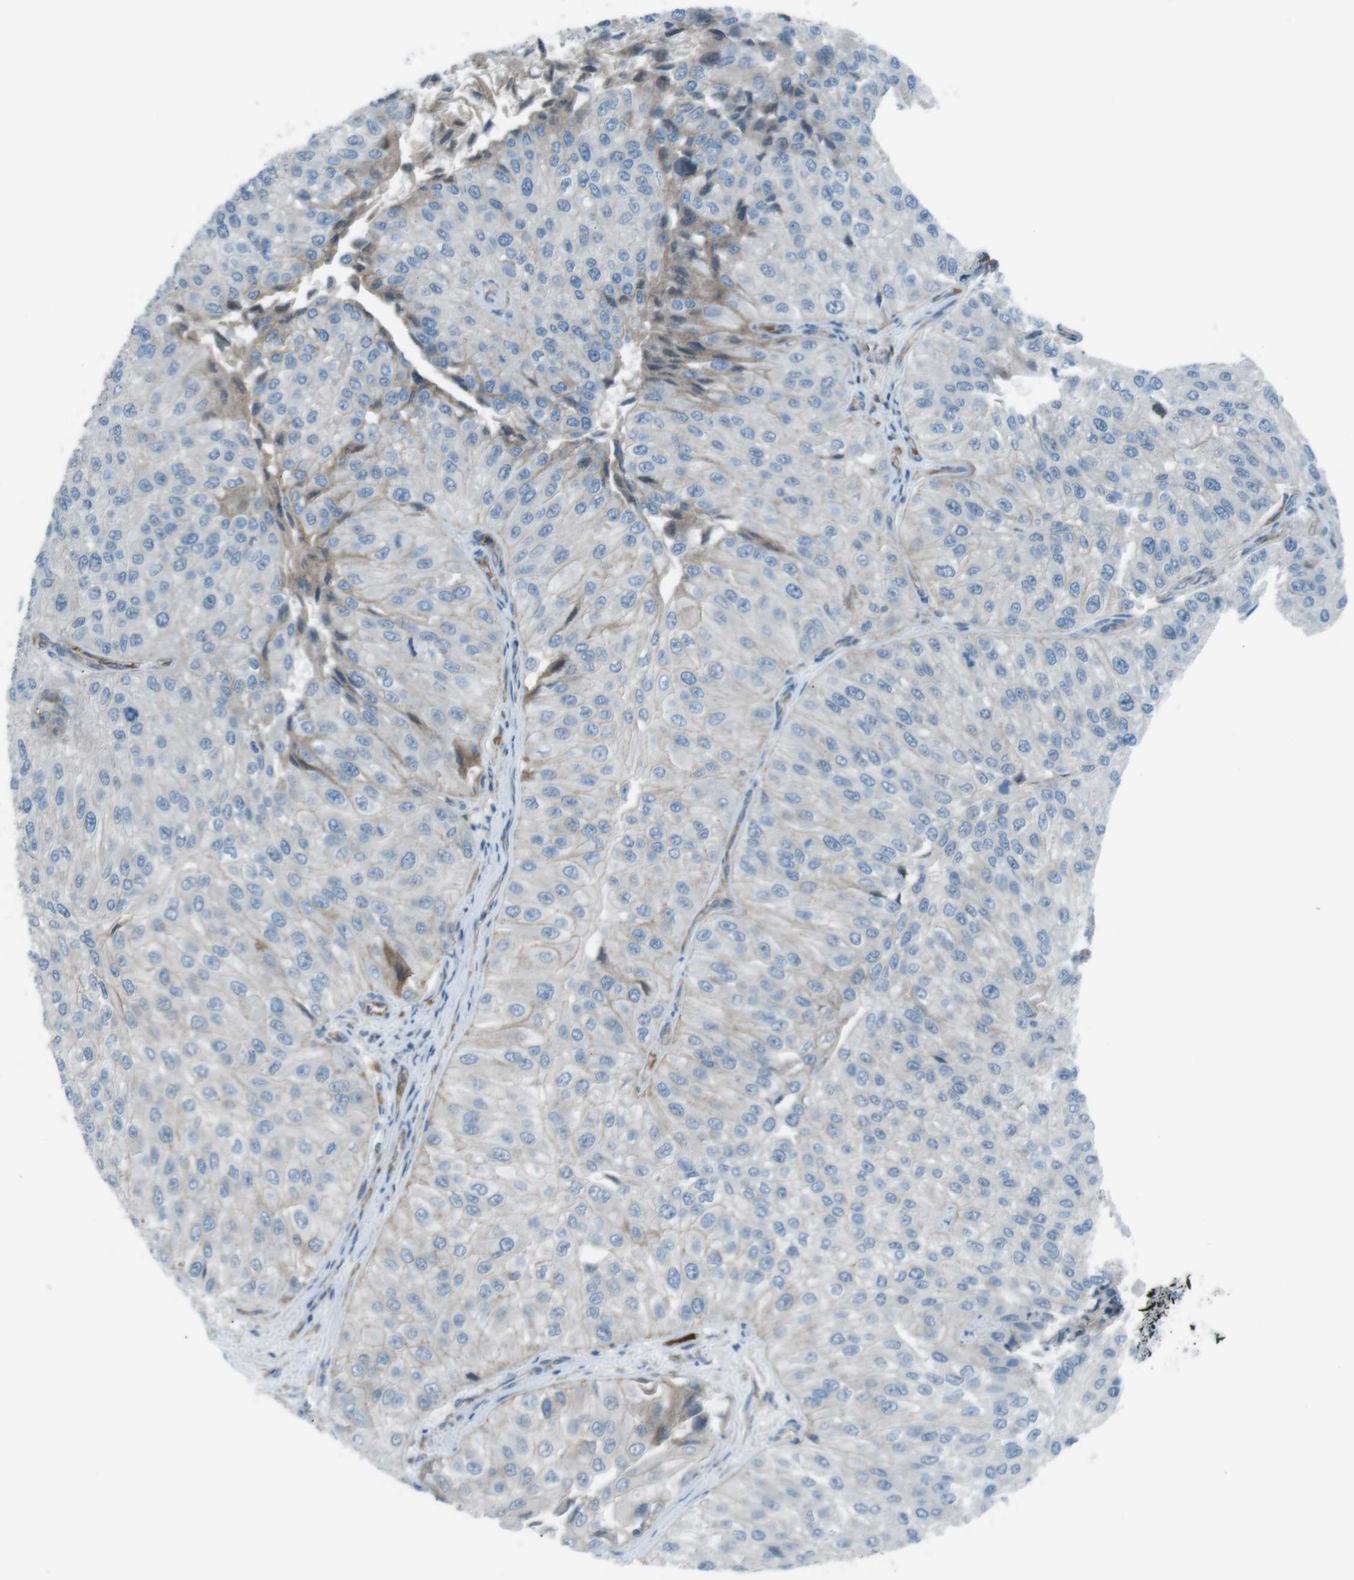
{"staining": {"intensity": "negative", "quantity": "none", "location": "none"}, "tissue": "urothelial cancer", "cell_type": "Tumor cells", "image_type": "cancer", "snomed": [{"axis": "morphology", "description": "Urothelial carcinoma, High grade"}, {"axis": "topography", "description": "Kidney"}, {"axis": "topography", "description": "Urinary bladder"}], "caption": "Protein analysis of urothelial cancer demonstrates no significant staining in tumor cells.", "gene": "SPTA1", "patient": {"sex": "male", "age": 77}}